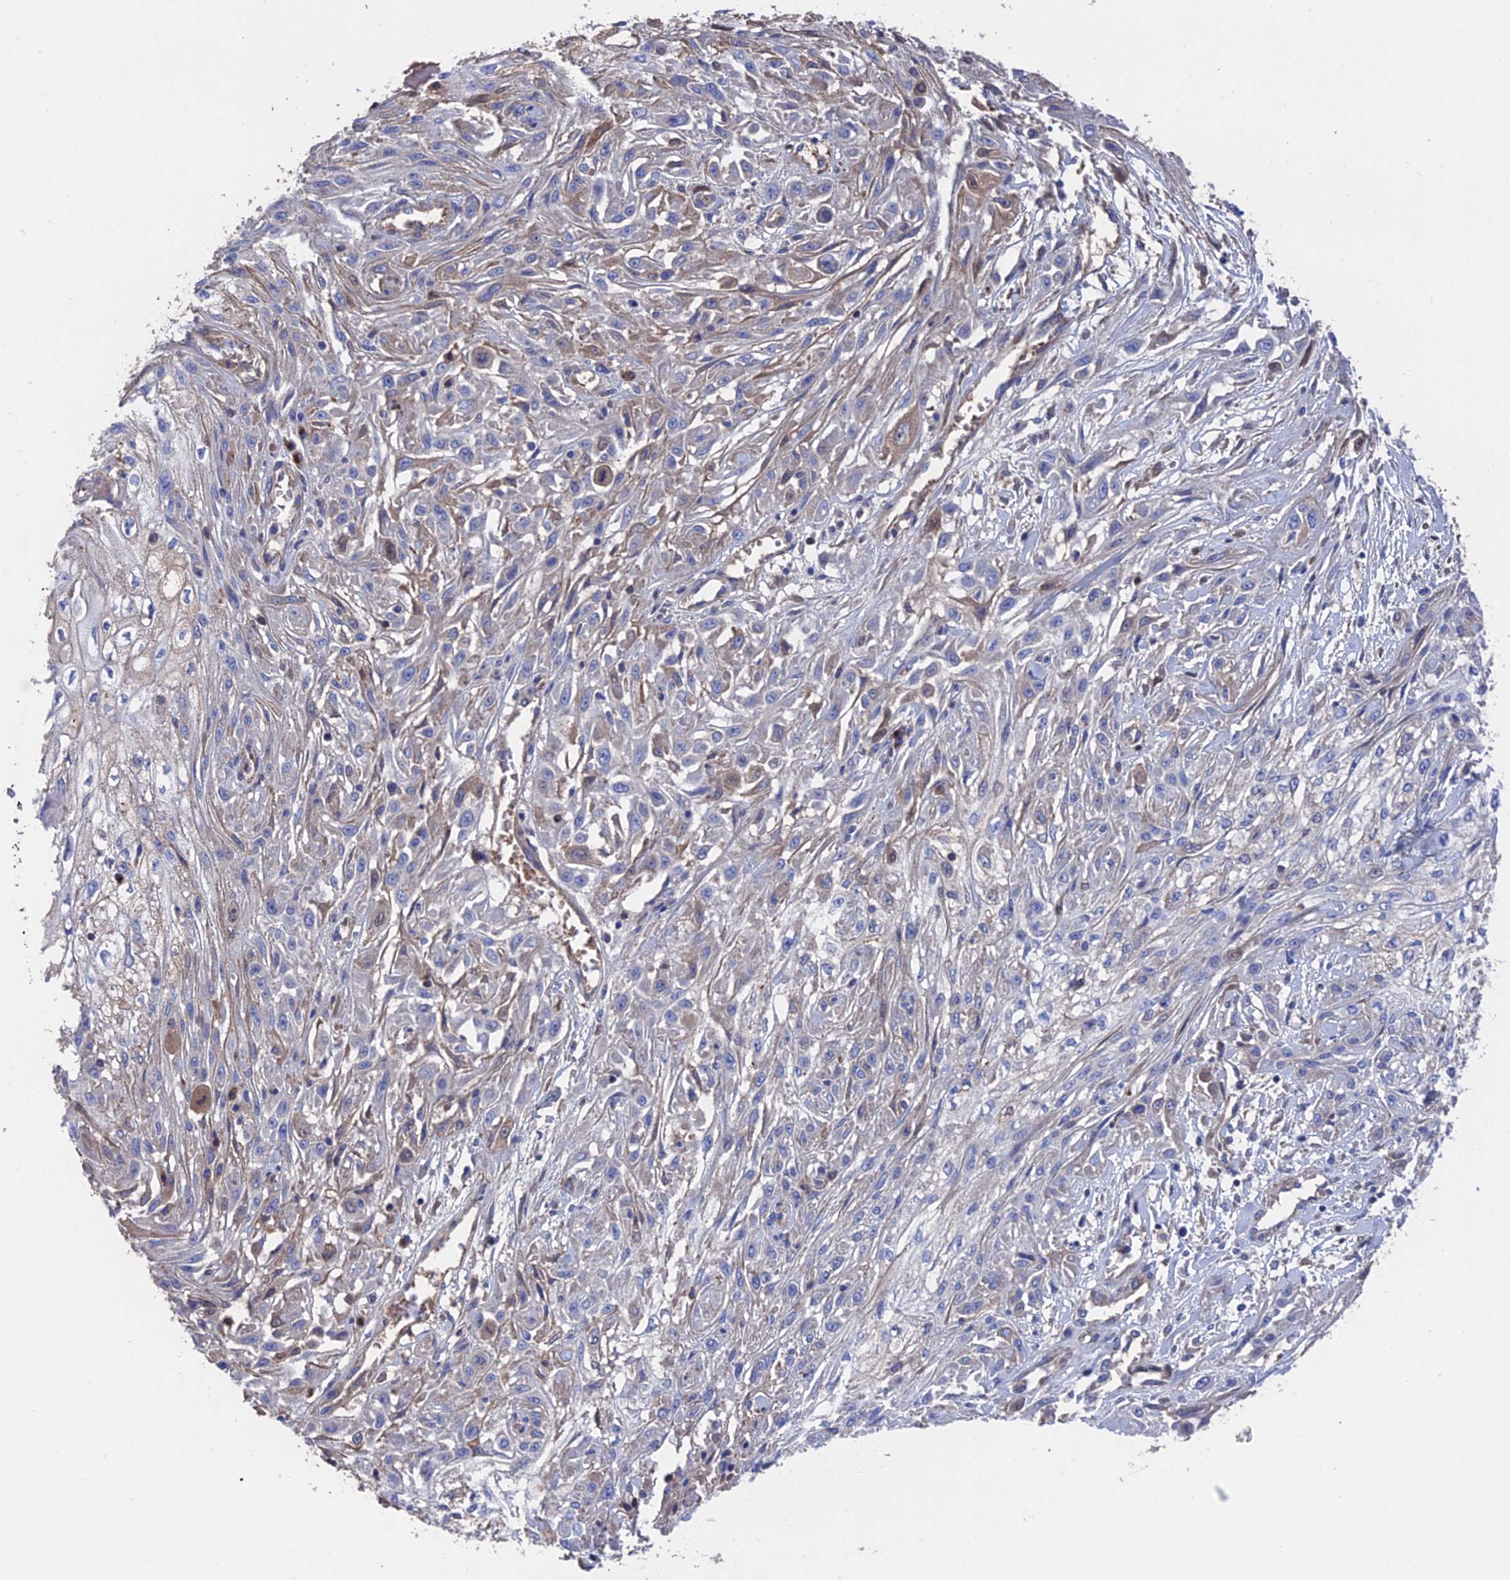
{"staining": {"intensity": "negative", "quantity": "none", "location": "none"}, "tissue": "skin cancer", "cell_type": "Tumor cells", "image_type": "cancer", "snomed": [{"axis": "morphology", "description": "Squamous cell carcinoma, NOS"}, {"axis": "morphology", "description": "Squamous cell carcinoma, metastatic, NOS"}, {"axis": "topography", "description": "Skin"}, {"axis": "topography", "description": "Lymph node"}], "caption": "Immunohistochemistry image of neoplastic tissue: human skin cancer stained with DAB (3,3'-diaminobenzidine) shows no significant protein expression in tumor cells. The staining is performed using DAB brown chromogen with nuclei counter-stained in using hematoxylin.", "gene": "HPF1", "patient": {"sex": "male", "age": 75}}